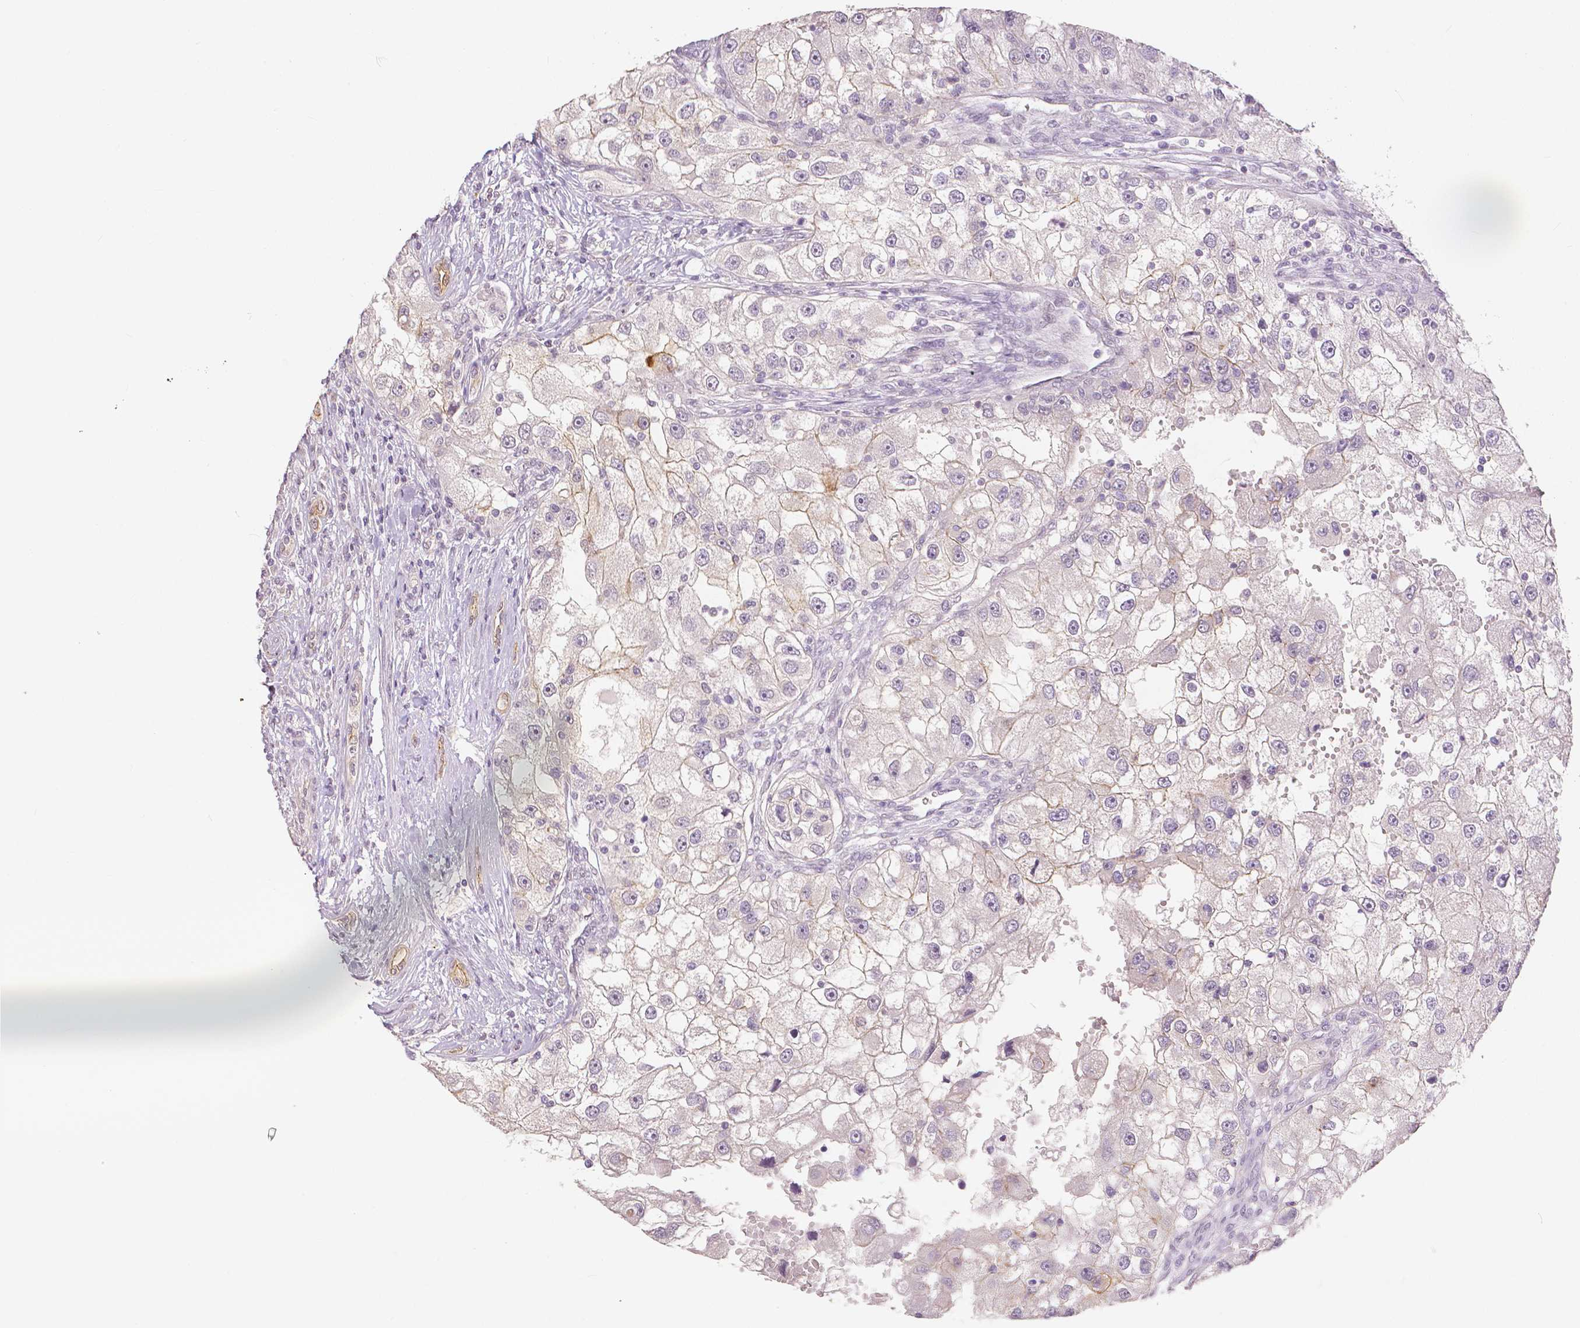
{"staining": {"intensity": "negative", "quantity": "none", "location": "none"}, "tissue": "renal cancer", "cell_type": "Tumor cells", "image_type": "cancer", "snomed": [{"axis": "morphology", "description": "Adenocarcinoma, NOS"}, {"axis": "topography", "description": "Kidney"}], "caption": "A high-resolution photomicrograph shows immunohistochemistry (IHC) staining of renal cancer (adenocarcinoma), which shows no significant expression in tumor cells.", "gene": "OCLN", "patient": {"sex": "male", "age": 63}}